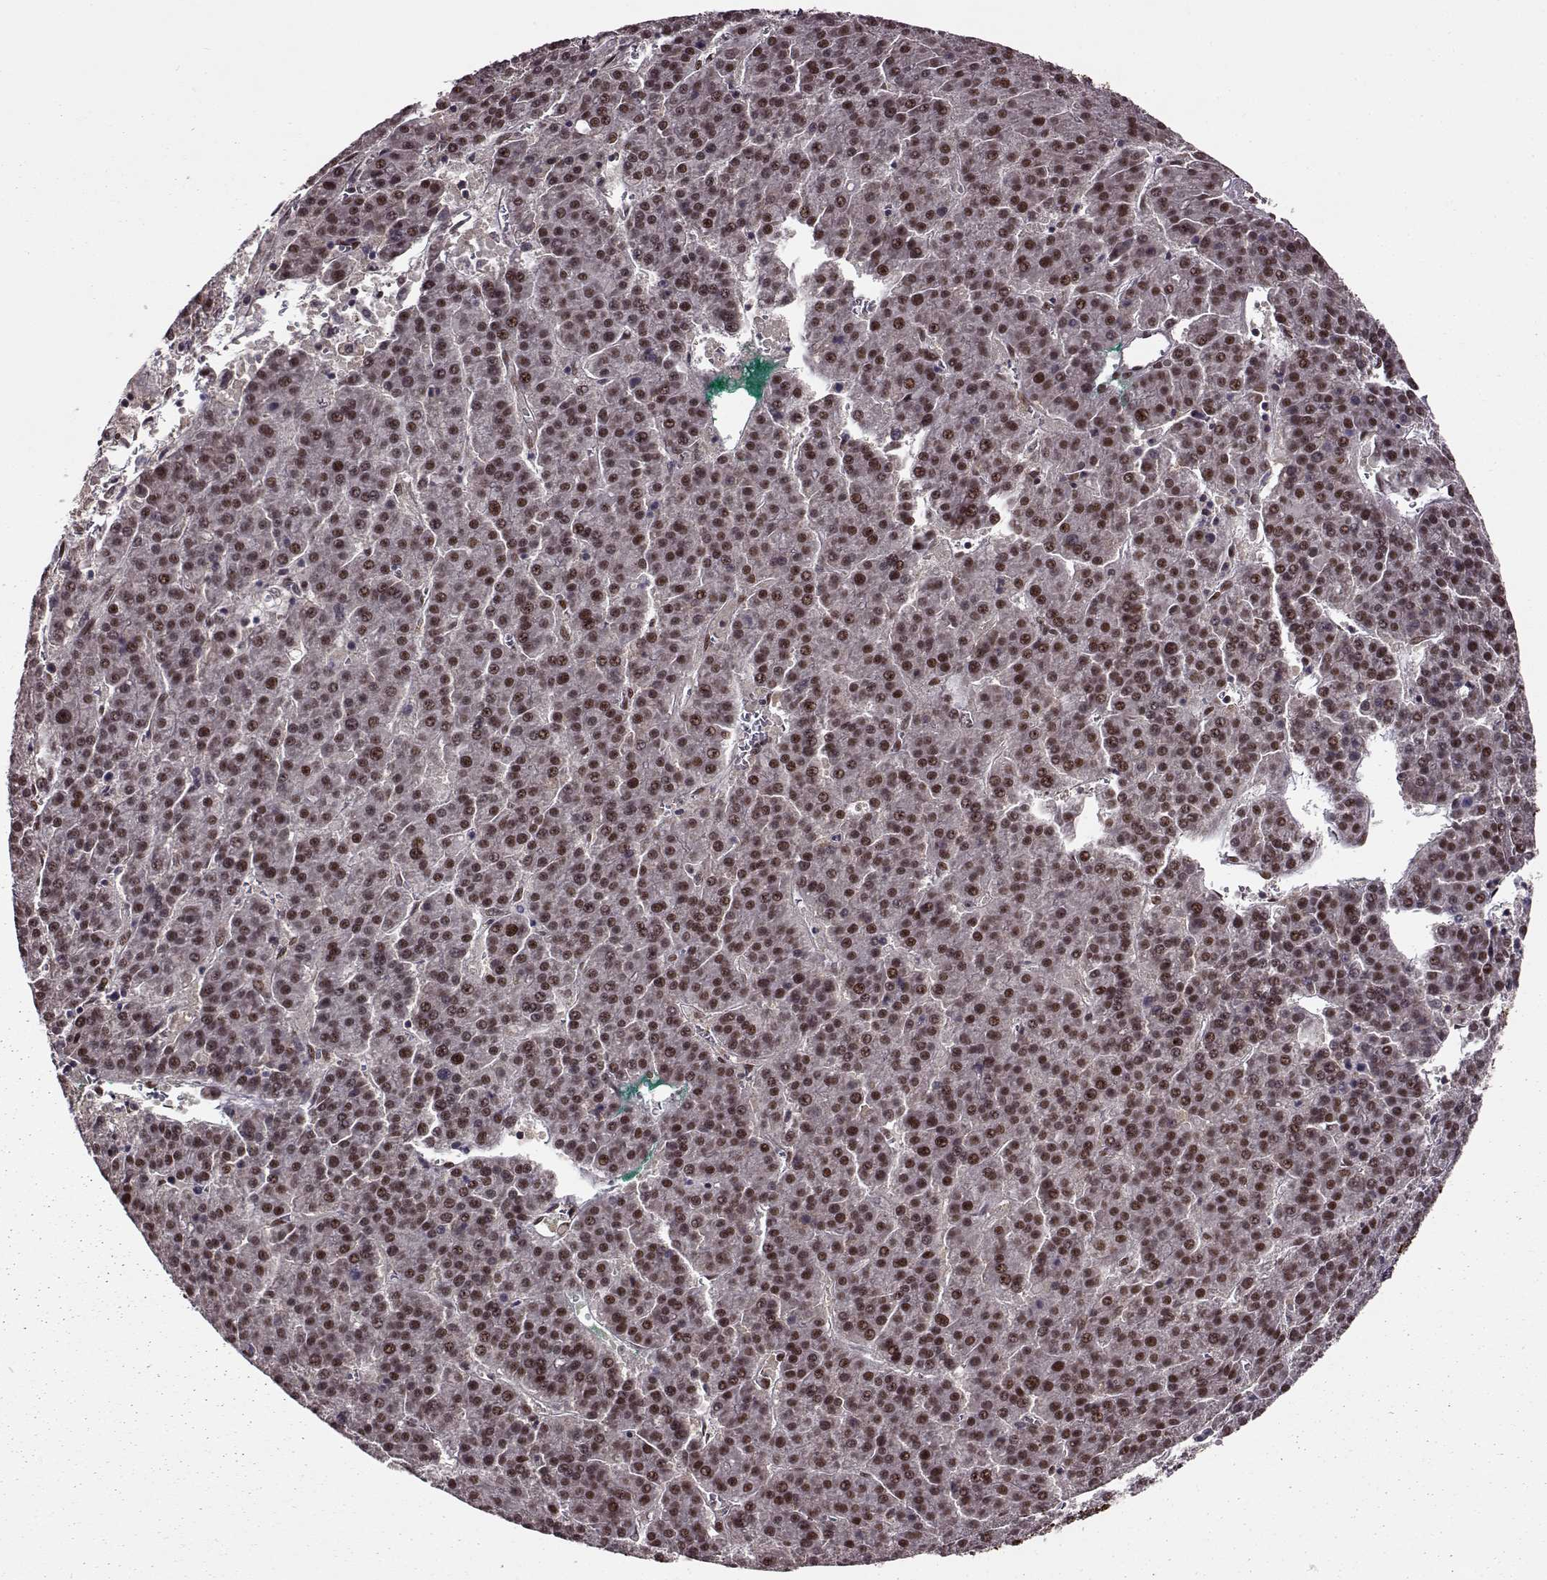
{"staining": {"intensity": "moderate", "quantity": ">75%", "location": "nuclear"}, "tissue": "liver cancer", "cell_type": "Tumor cells", "image_type": "cancer", "snomed": [{"axis": "morphology", "description": "Carcinoma, Hepatocellular, NOS"}, {"axis": "topography", "description": "Liver"}], "caption": "Liver cancer (hepatocellular carcinoma) tissue exhibits moderate nuclear staining in approximately >75% of tumor cells, visualized by immunohistochemistry.", "gene": "FTO", "patient": {"sex": "female", "age": 58}}